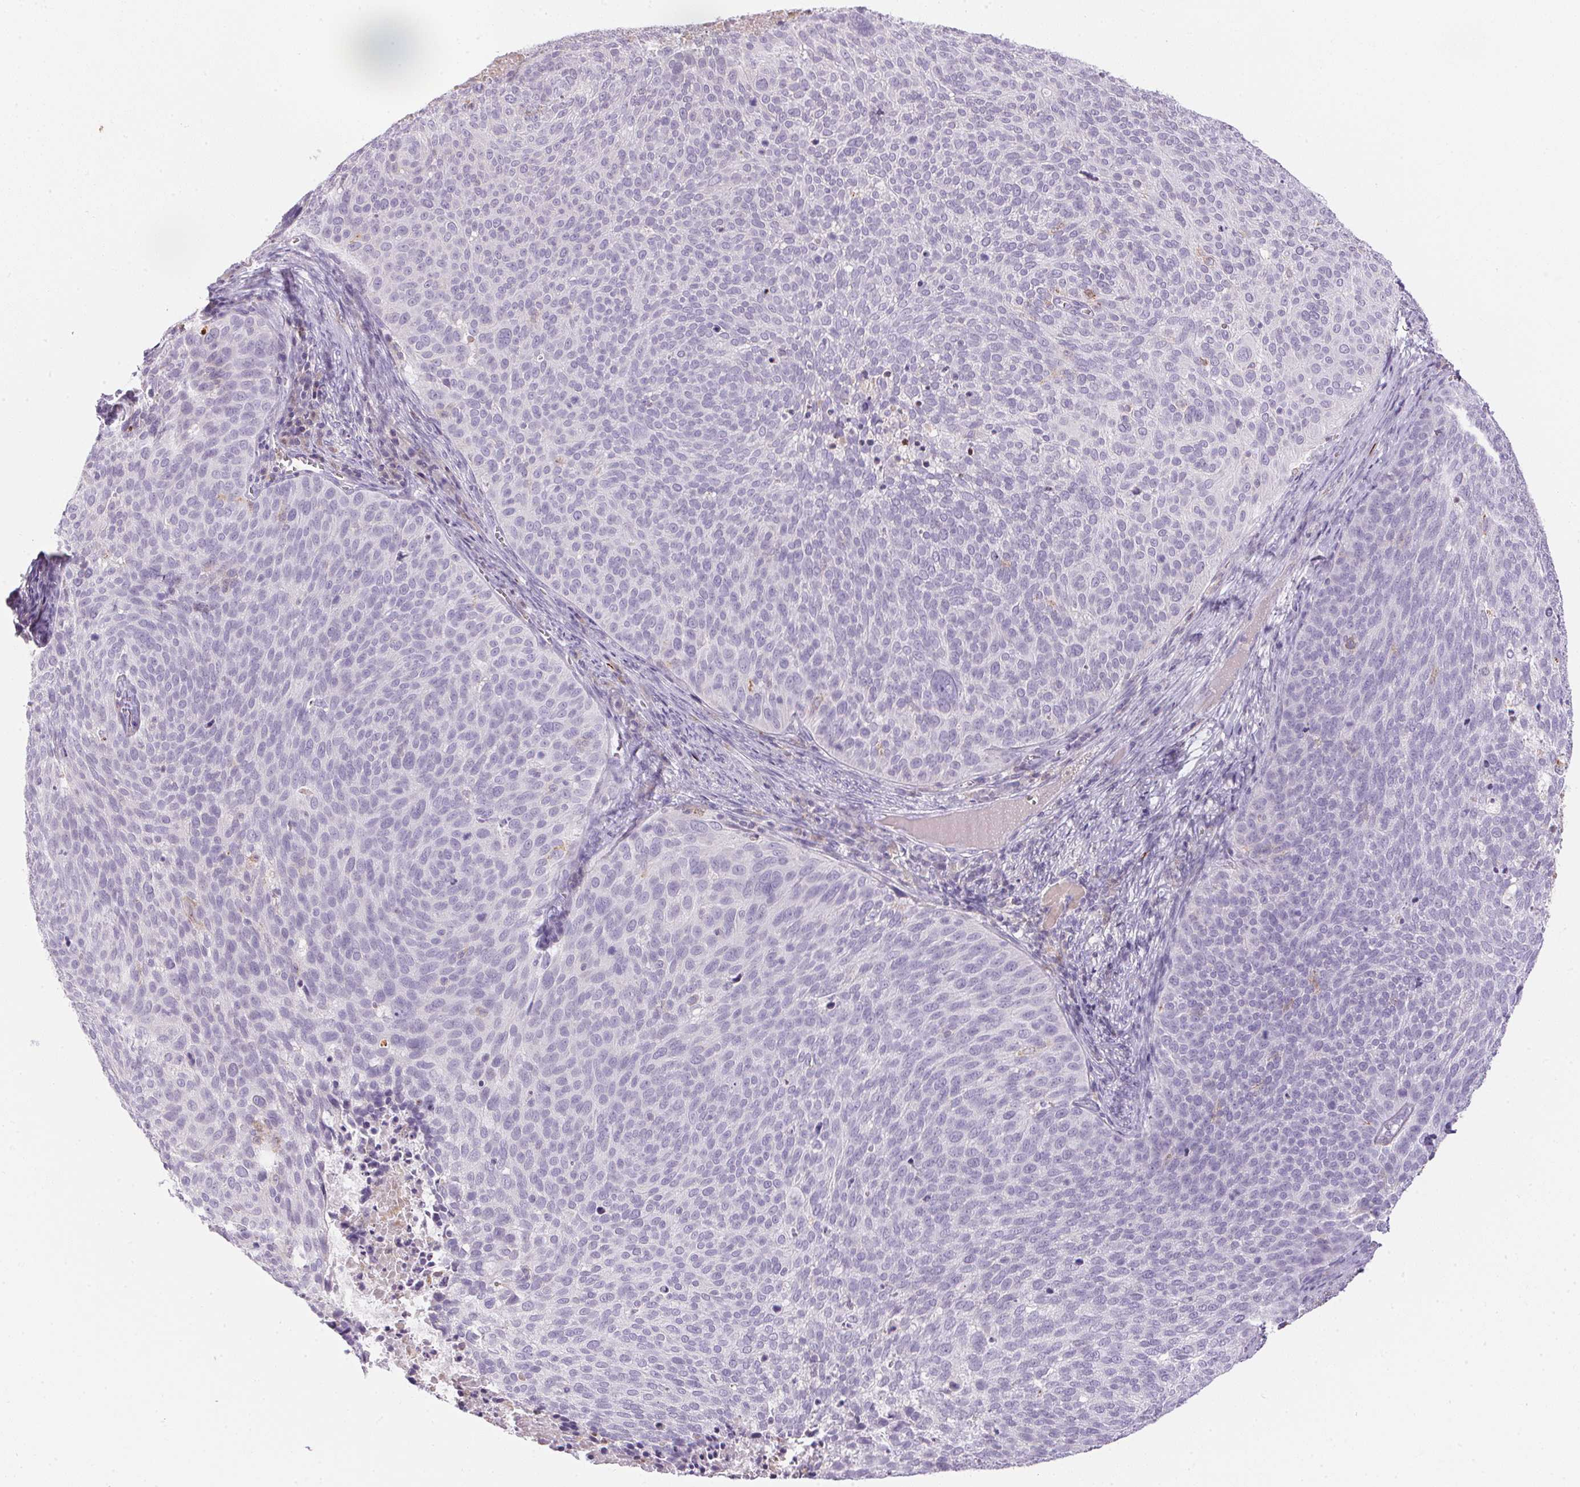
{"staining": {"intensity": "negative", "quantity": "none", "location": "none"}, "tissue": "cervical cancer", "cell_type": "Tumor cells", "image_type": "cancer", "snomed": [{"axis": "morphology", "description": "Squamous cell carcinoma, NOS"}, {"axis": "topography", "description": "Cervix"}], "caption": "IHC of squamous cell carcinoma (cervical) exhibits no positivity in tumor cells. (Brightfield microscopy of DAB immunohistochemistry at high magnification).", "gene": "ECPAS", "patient": {"sex": "female", "age": 39}}